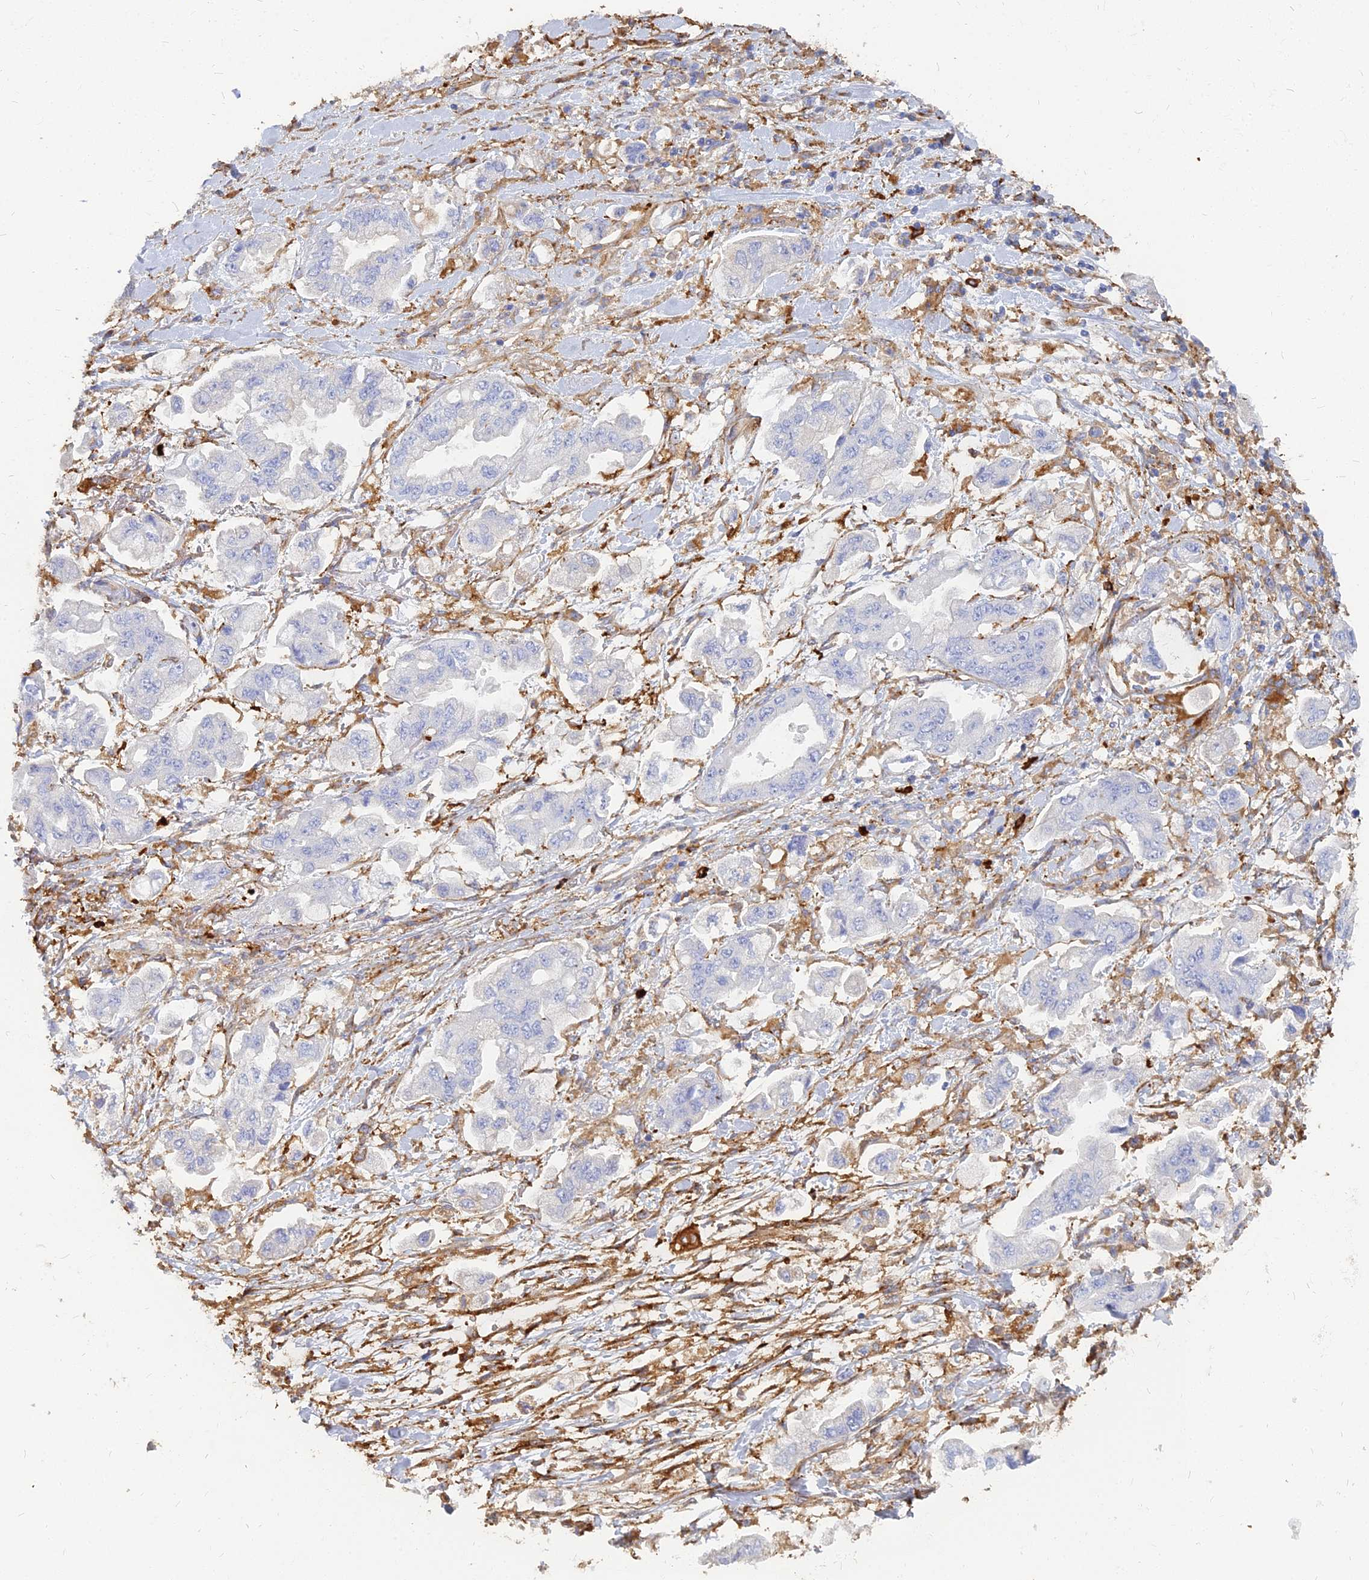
{"staining": {"intensity": "negative", "quantity": "none", "location": "none"}, "tissue": "stomach cancer", "cell_type": "Tumor cells", "image_type": "cancer", "snomed": [{"axis": "morphology", "description": "Adenocarcinoma, NOS"}, {"axis": "topography", "description": "Stomach"}], "caption": "Stomach cancer stained for a protein using immunohistochemistry exhibits no staining tumor cells.", "gene": "VAT1", "patient": {"sex": "male", "age": 62}}